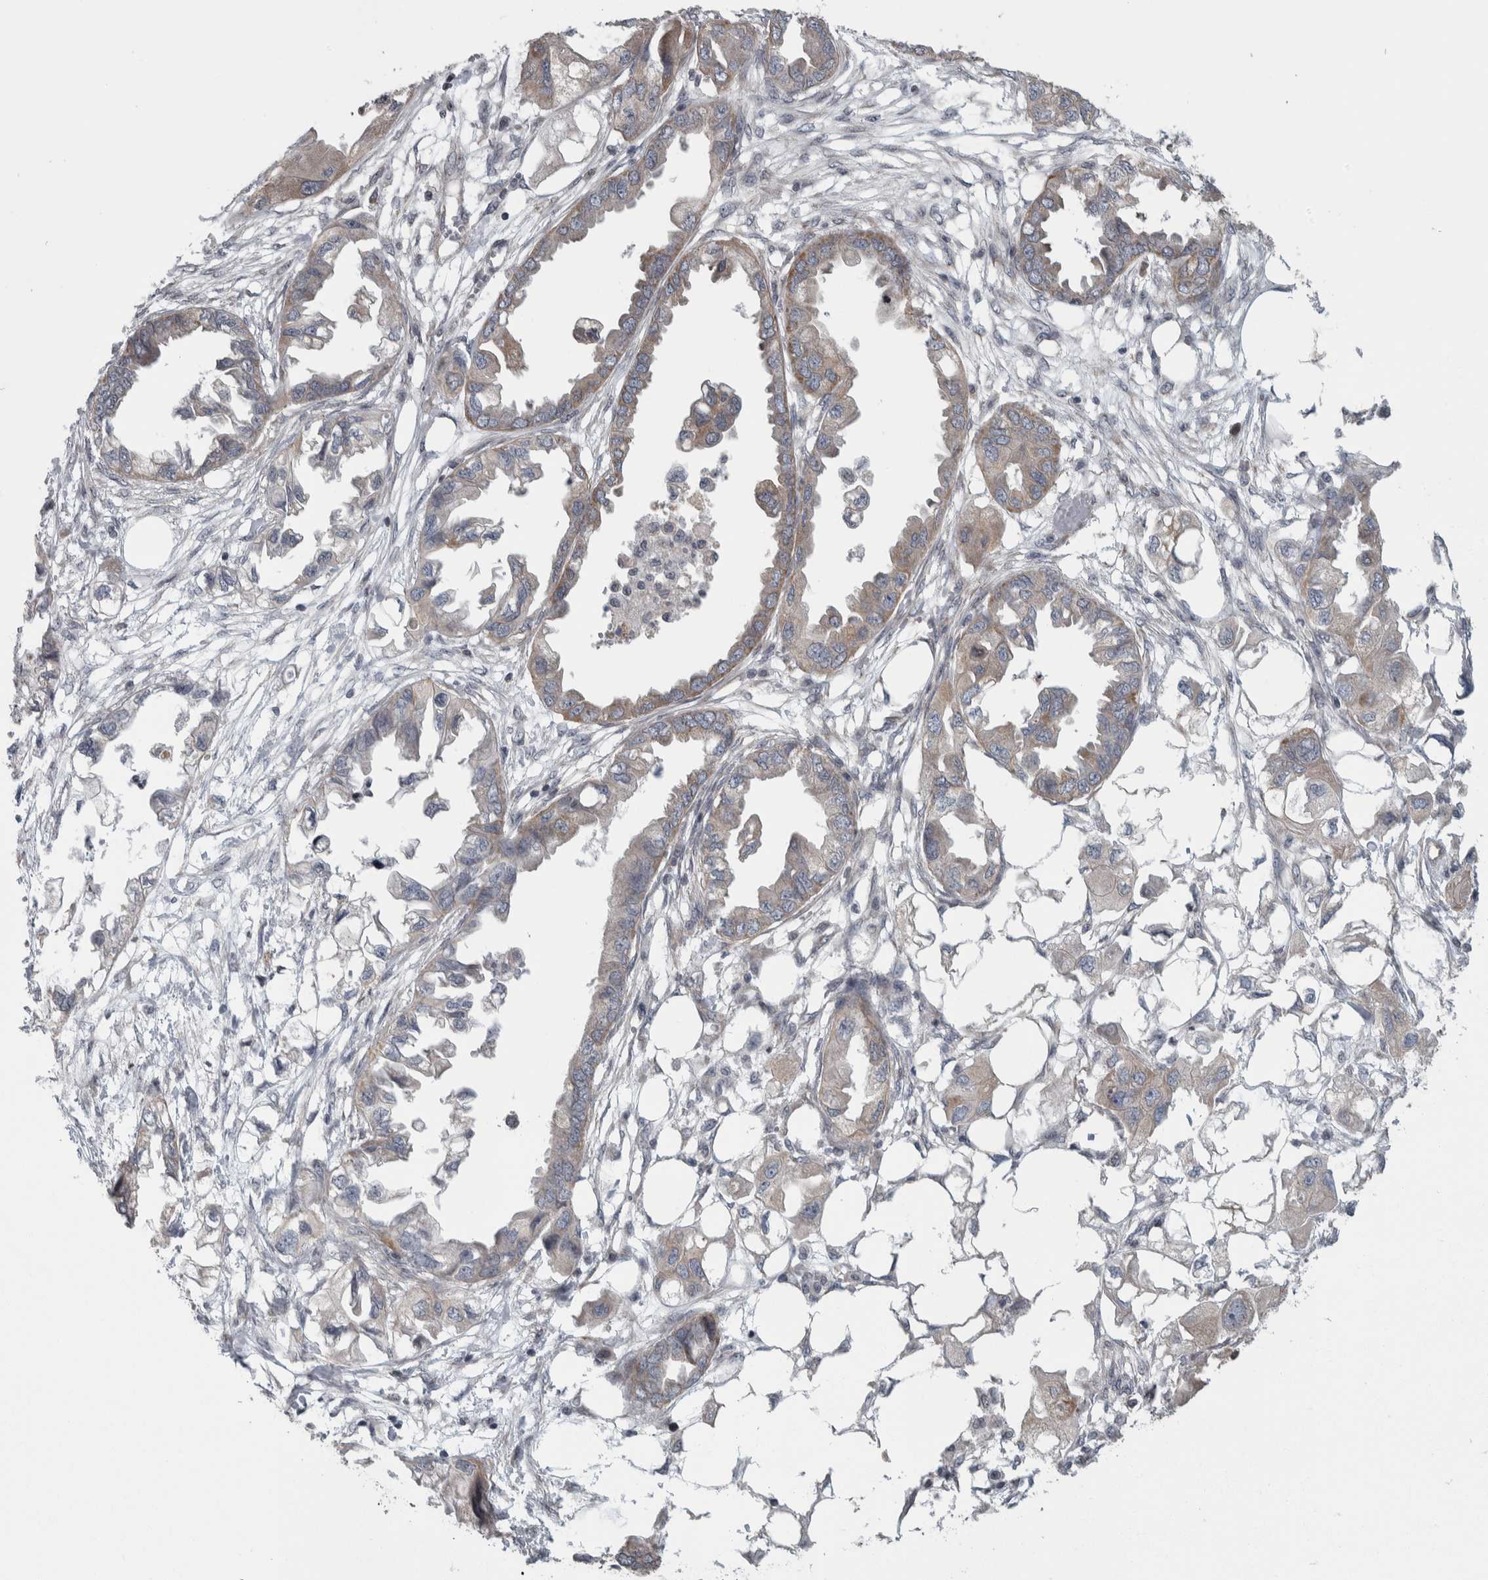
{"staining": {"intensity": "weak", "quantity": ">75%", "location": "cytoplasmic/membranous"}, "tissue": "endometrial cancer", "cell_type": "Tumor cells", "image_type": "cancer", "snomed": [{"axis": "morphology", "description": "Adenocarcinoma, NOS"}, {"axis": "morphology", "description": "Adenocarcinoma, metastatic, NOS"}, {"axis": "topography", "description": "Adipose tissue"}, {"axis": "topography", "description": "Endometrium"}], "caption": "A histopathology image of endometrial cancer stained for a protein exhibits weak cytoplasmic/membranous brown staining in tumor cells.", "gene": "CWC27", "patient": {"sex": "female", "age": 67}}